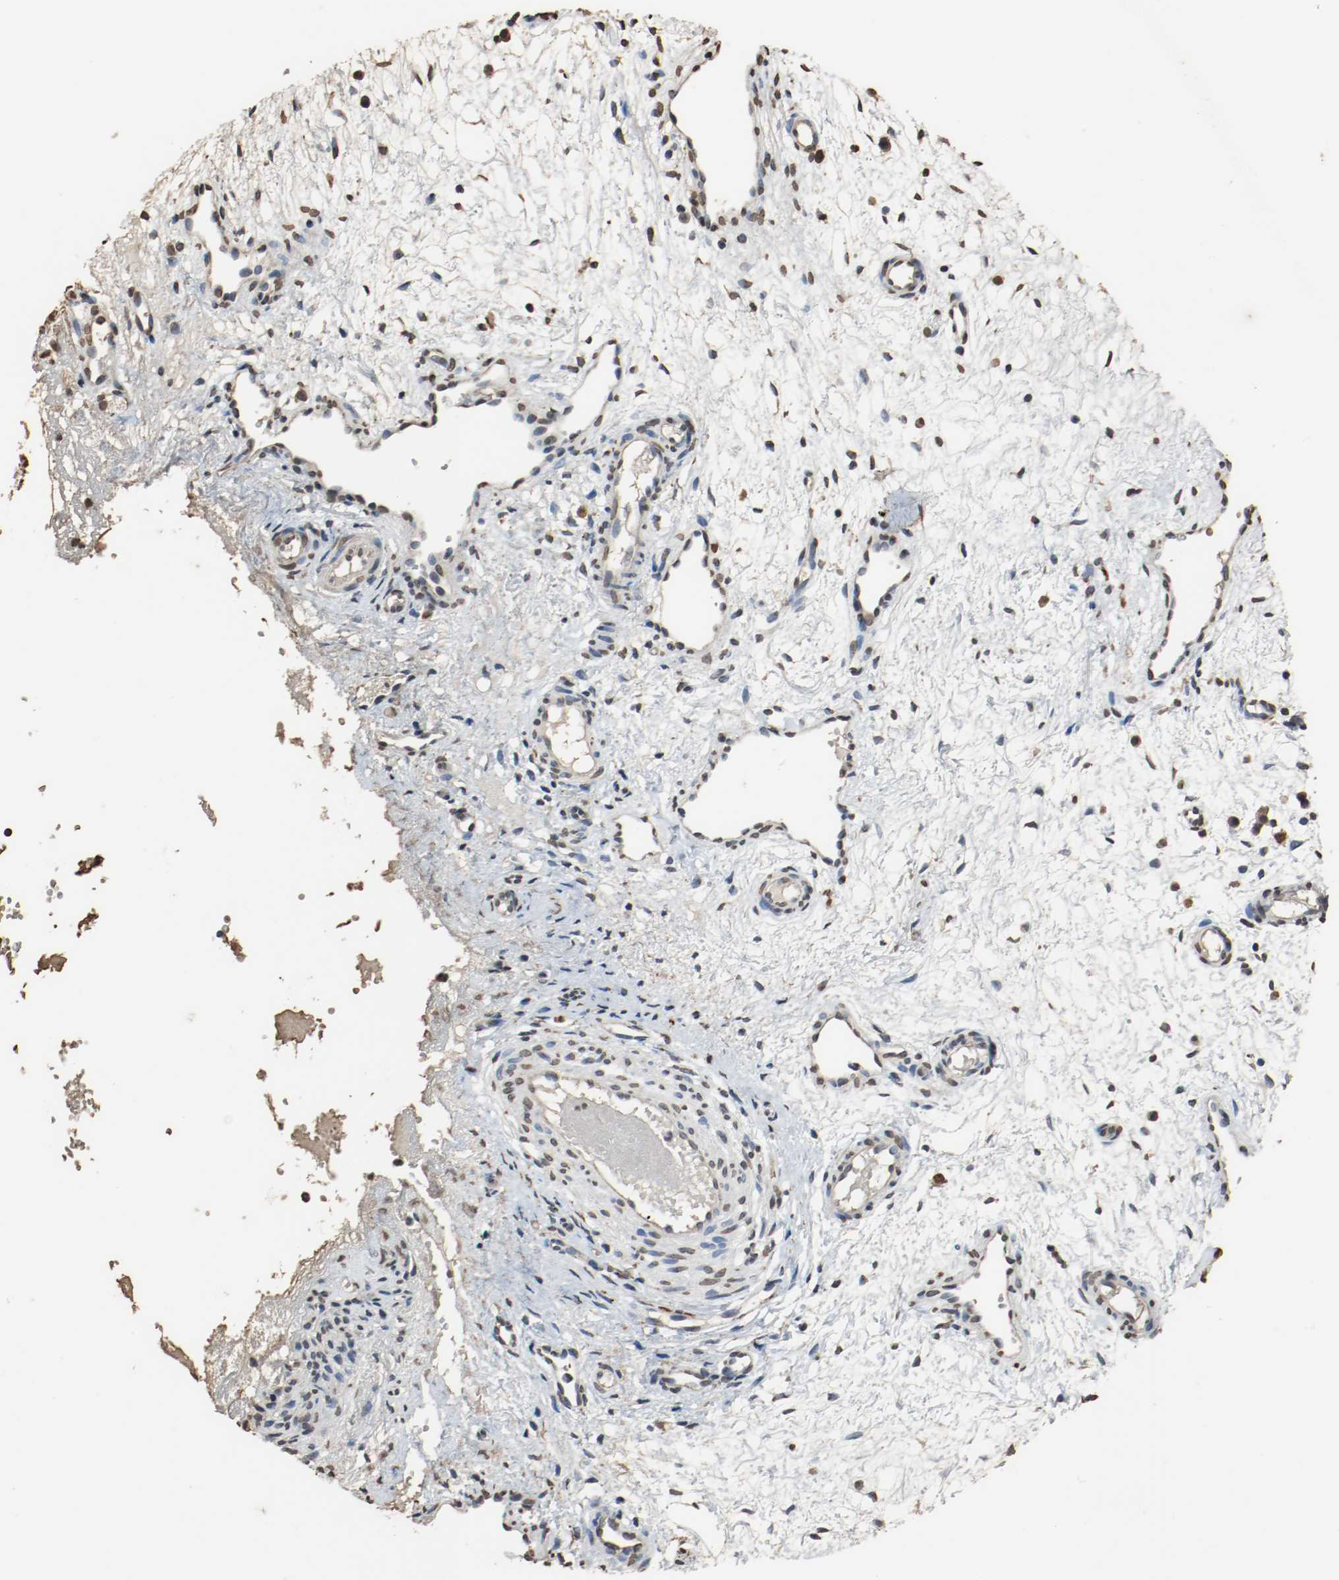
{"staining": {"intensity": "moderate", "quantity": "25%-75%", "location": "cytoplasmic/membranous"}, "tissue": "nasopharynx", "cell_type": "Respiratory epithelial cells", "image_type": "normal", "snomed": [{"axis": "morphology", "description": "Normal tissue, NOS"}, {"axis": "morphology", "description": "Inflammation, NOS"}, {"axis": "topography", "description": "Nasopharynx"}], "caption": "Human nasopharynx stained with a brown dye displays moderate cytoplasmic/membranous positive staining in about 25%-75% of respiratory epithelial cells.", "gene": "RTN4", "patient": {"sex": "female", "age": 55}}